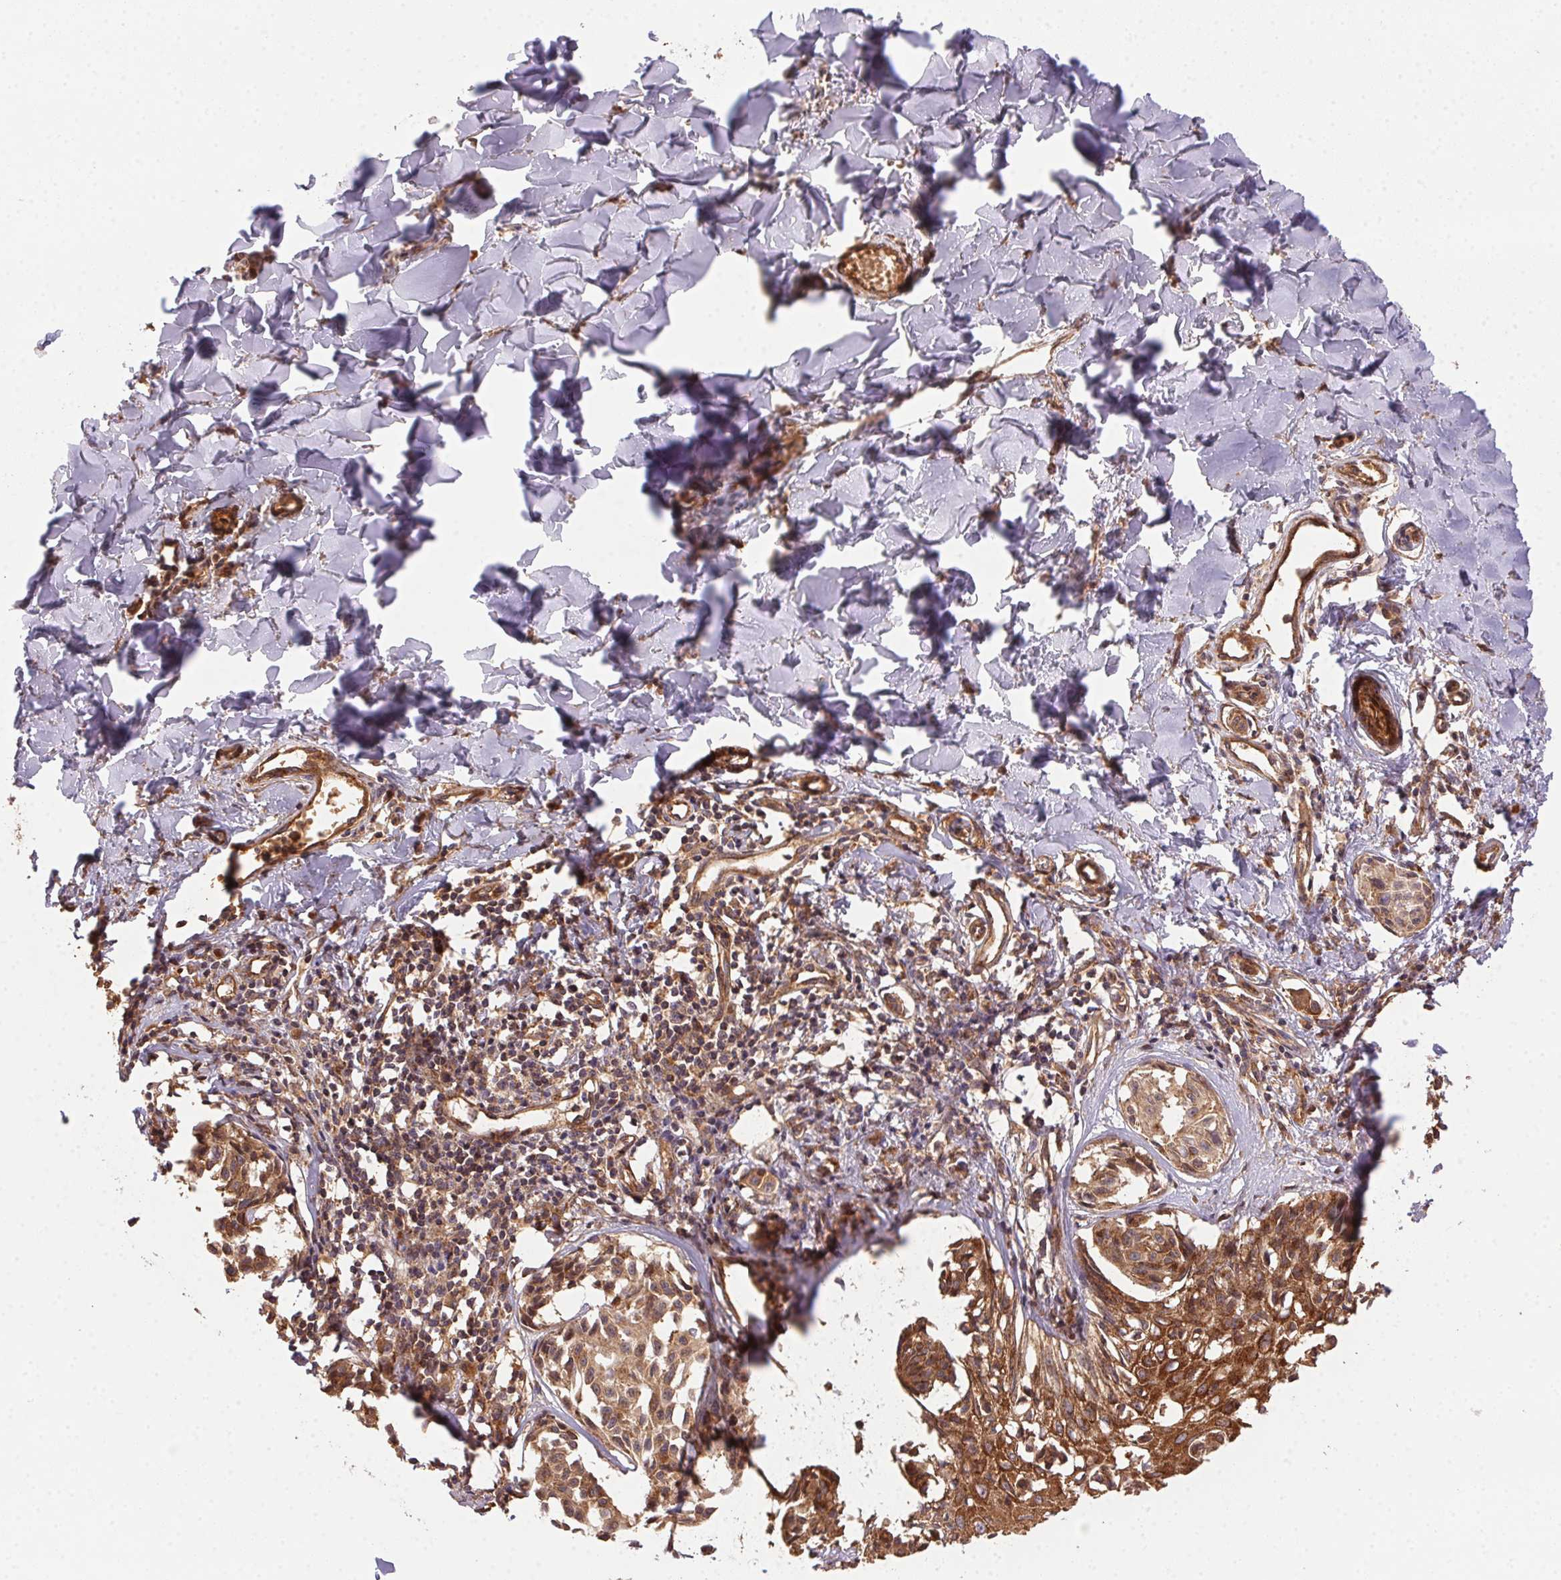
{"staining": {"intensity": "moderate", "quantity": ">75%", "location": "cytoplasmic/membranous"}, "tissue": "melanoma", "cell_type": "Tumor cells", "image_type": "cancer", "snomed": [{"axis": "morphology", "description": "Malignant melanoma, NOS"}, {"axis": "topography", "description": "Skin"}], "caption": "Human melanoma stained with a brown dye shows moderate cytoplasmic/membranous positive expression in about >75% of tumor cells.", "gene": "USE1", "patient": {"sex": "male", "age": 51}}